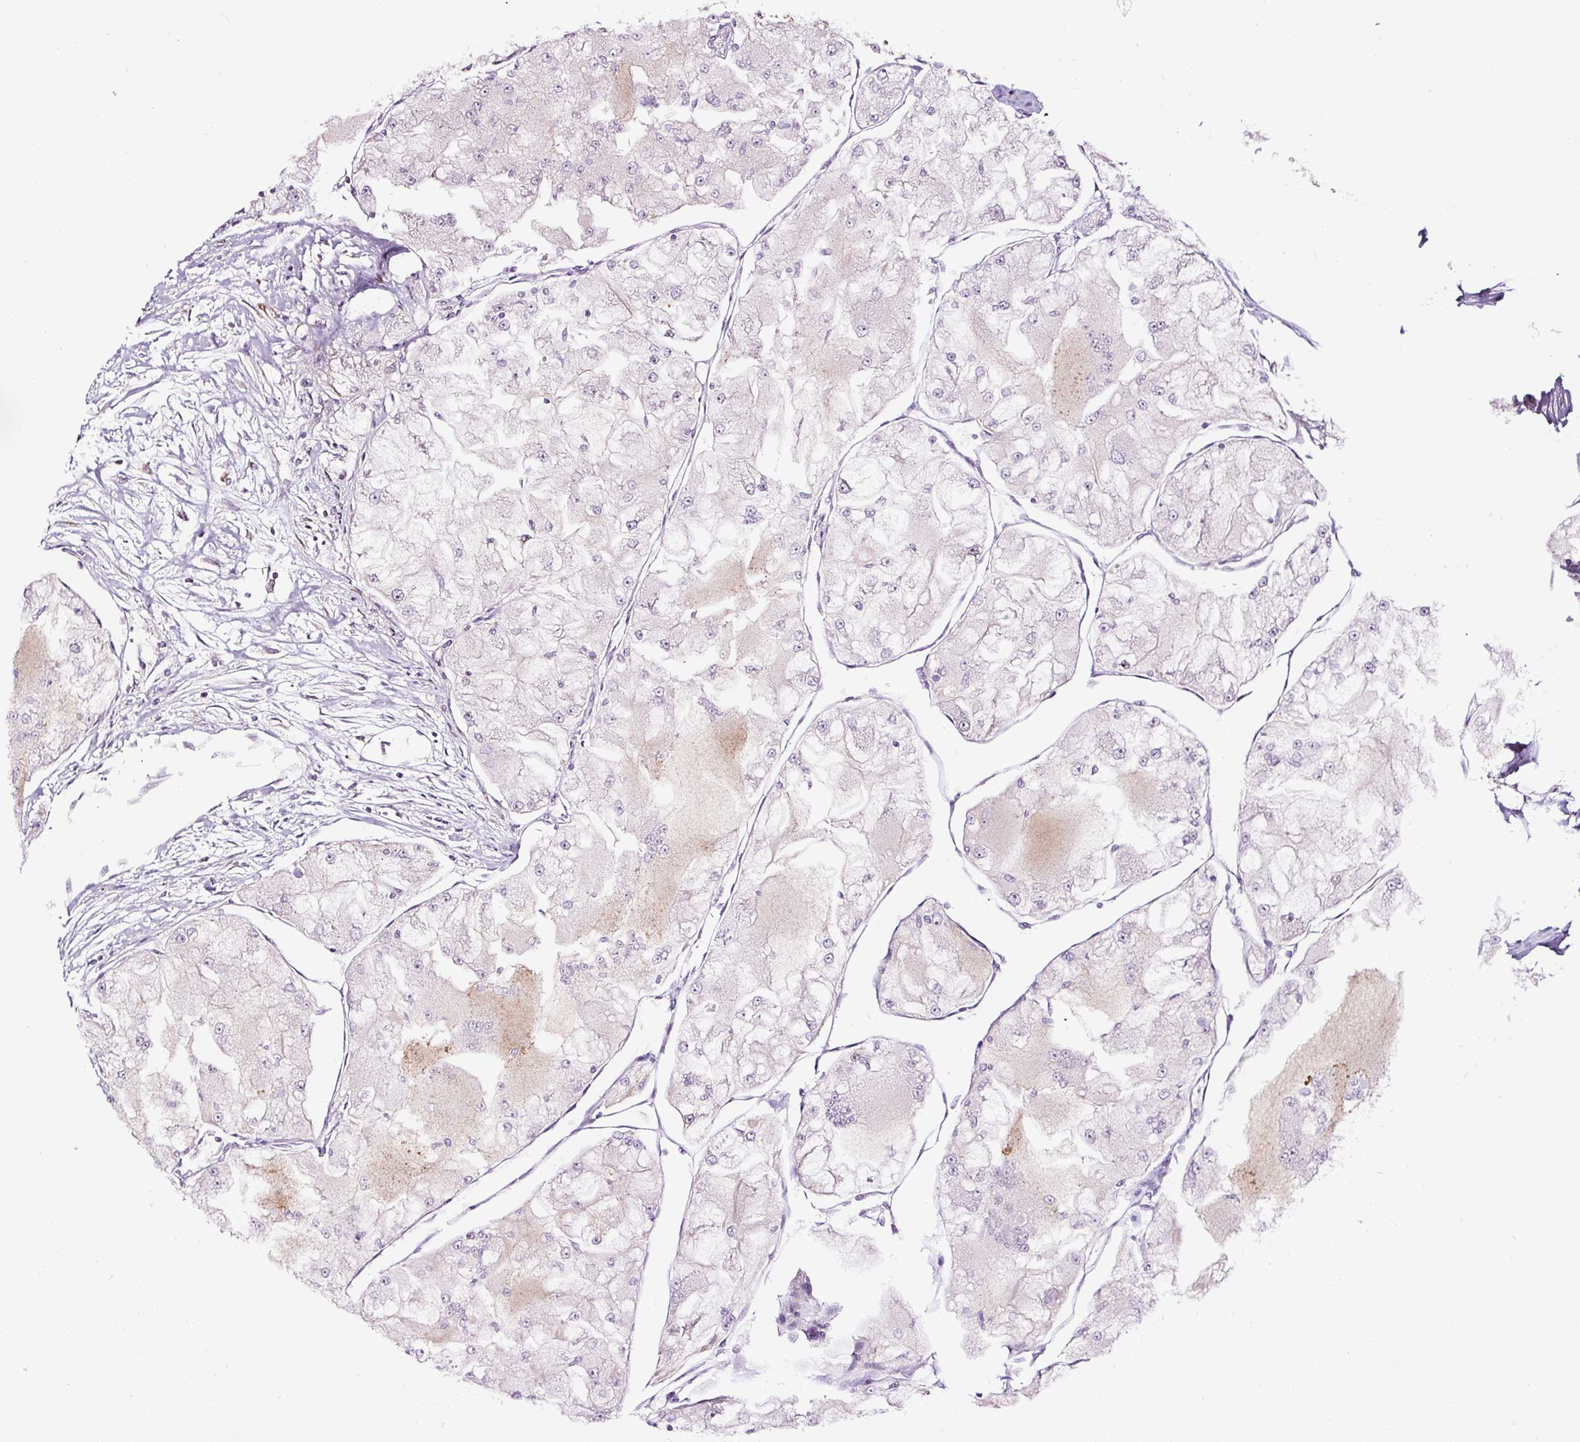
{"staining": {"intensity": "weak", "quantity": "<25%", "location": "cytoplasmic/membranous"}, "tissue": "renal cancer", "cell_type": "Tumor cells", "image_type": "cancer", "snomed": [{"axis": "morphology", "description": "Adenocarcinoma, NOS"}, {"axis": "topography", "description": "Kidney"}], "caption": "High magnification brightfield microscopy of renal cancer stained with DAB (brown) and counterstained with hematoxylin (blue): tumor cells show no significant expression. (DAB immunohistochemistry (IHC) visualized using brightfield microscopy, high magnification).", "gene": "KDM4E", "patient": {"sex": "female", "age": 72}}